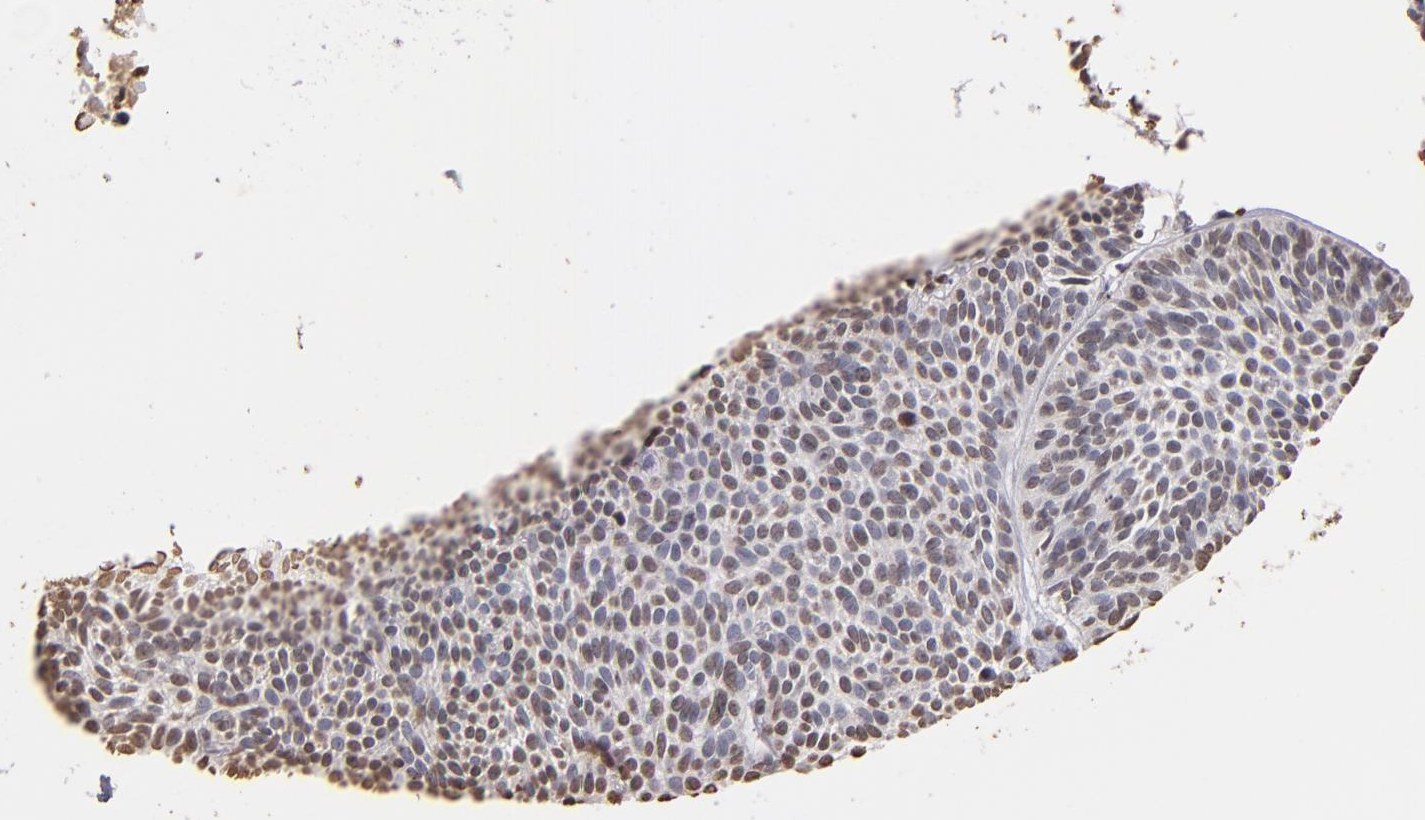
{"staining": {"intensity": "weak", "quantity": "<25%", "location": "nuclear"}, "tissue": "skin cancer", "cell_type": "Tumor cells", "image_type": "cancer", "snomed": [{"axis": "morphology", "description": "Basal cell carcinoma"}, {"axis": "topography", "description": "Skin"}], "caption": "IHC of basal cell carcinoma (skin) reveals no expression in tumor cells.", "gene": "LBX1", "patient": {"sex": "male", "age": 84}}